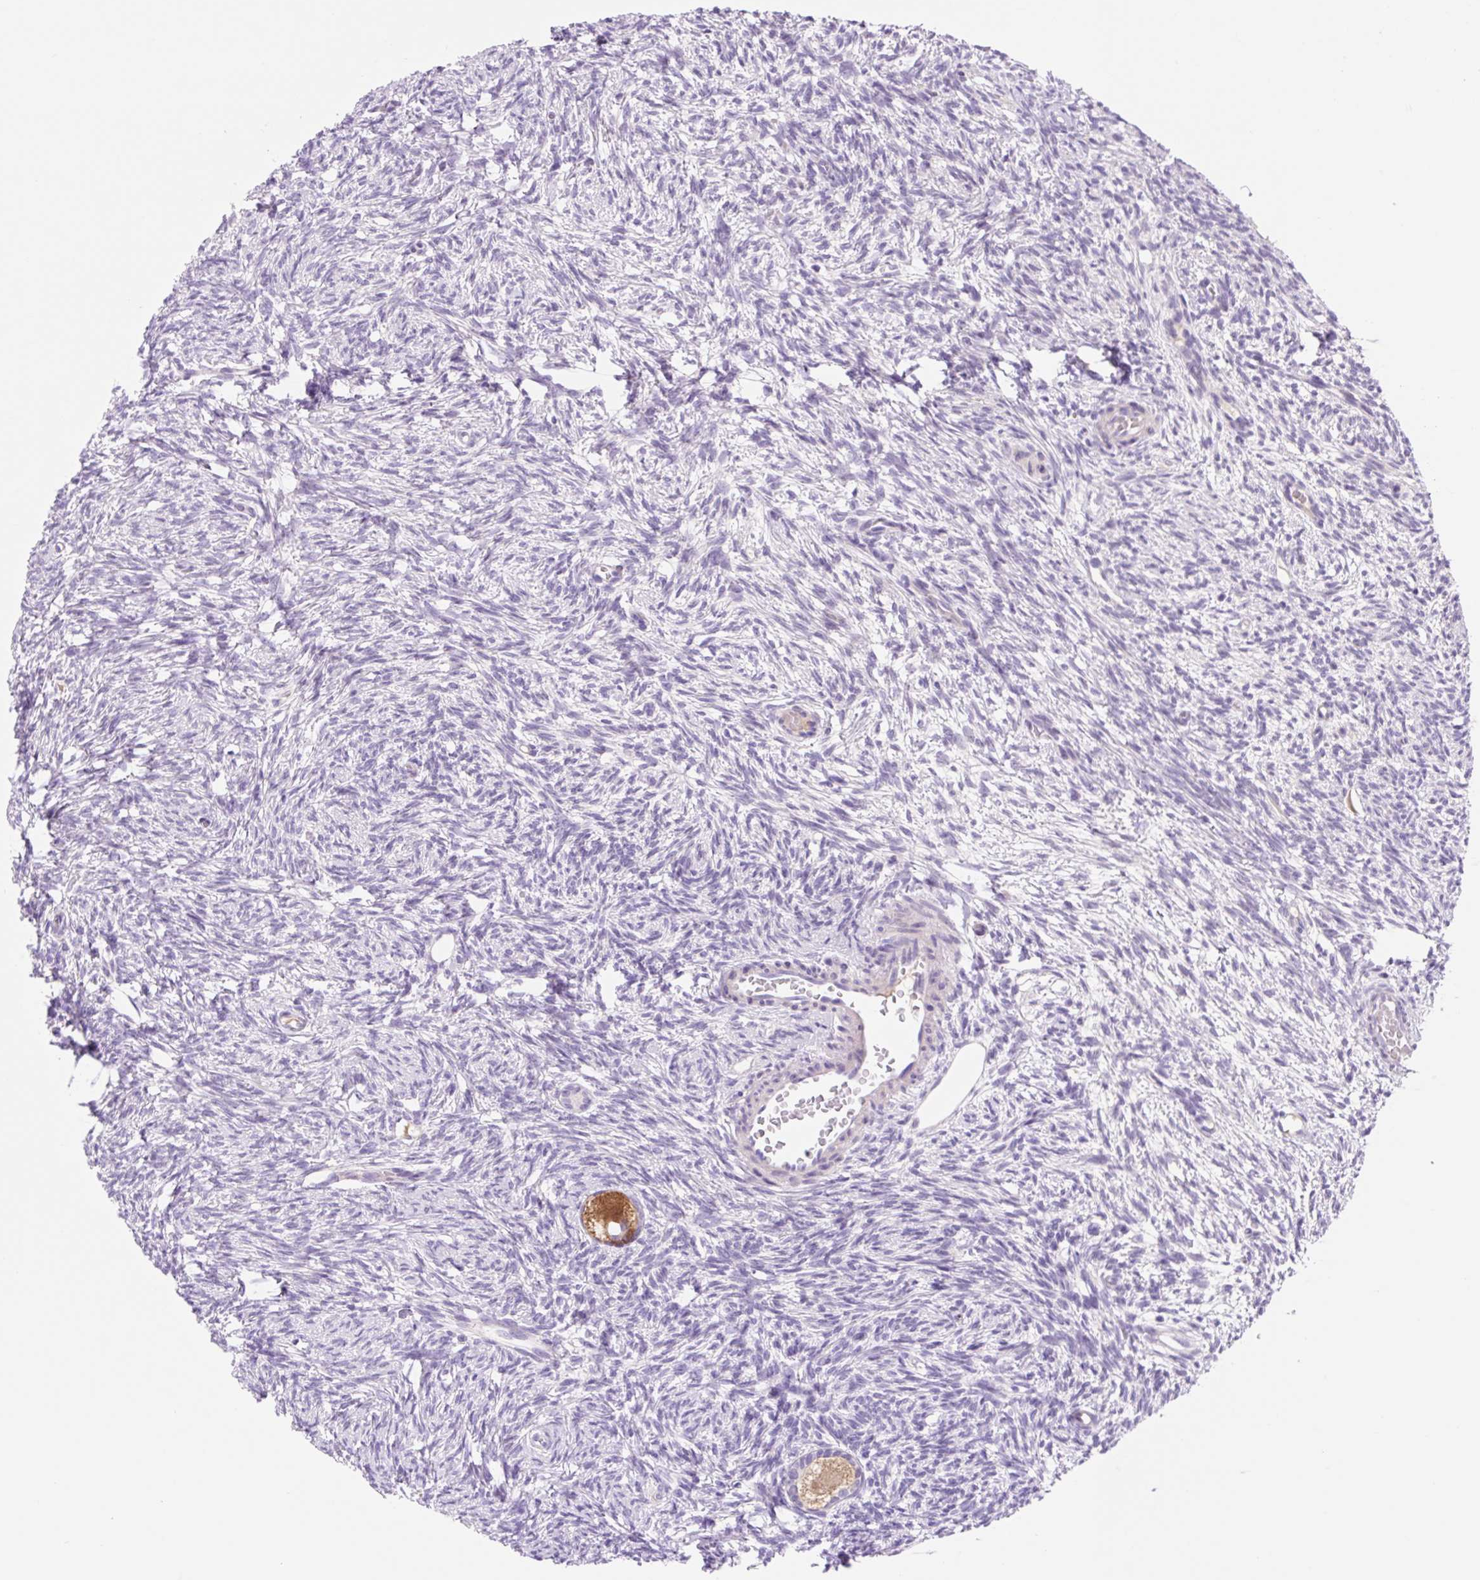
{"staining": {"intensity": "strong", "quantity": "25%-75%", "location": "cytoplasmic/membranous"}, "tissue": "ovary", "cell_type": "Follicle cells", "image_type": "normal", "snomed": [{"axis": "morphology", "description": "Normal tissue, NOS"}, {"axis": "topography", "description": "Ovary"}], "caption": "Strong cytoplasmic/membranous positivity for a protein is present in about 25%-75% of follicle cells of normal ovary using IHC.", "gene": "ZNF121", "patient": {"sex": "female", "age": 33}}